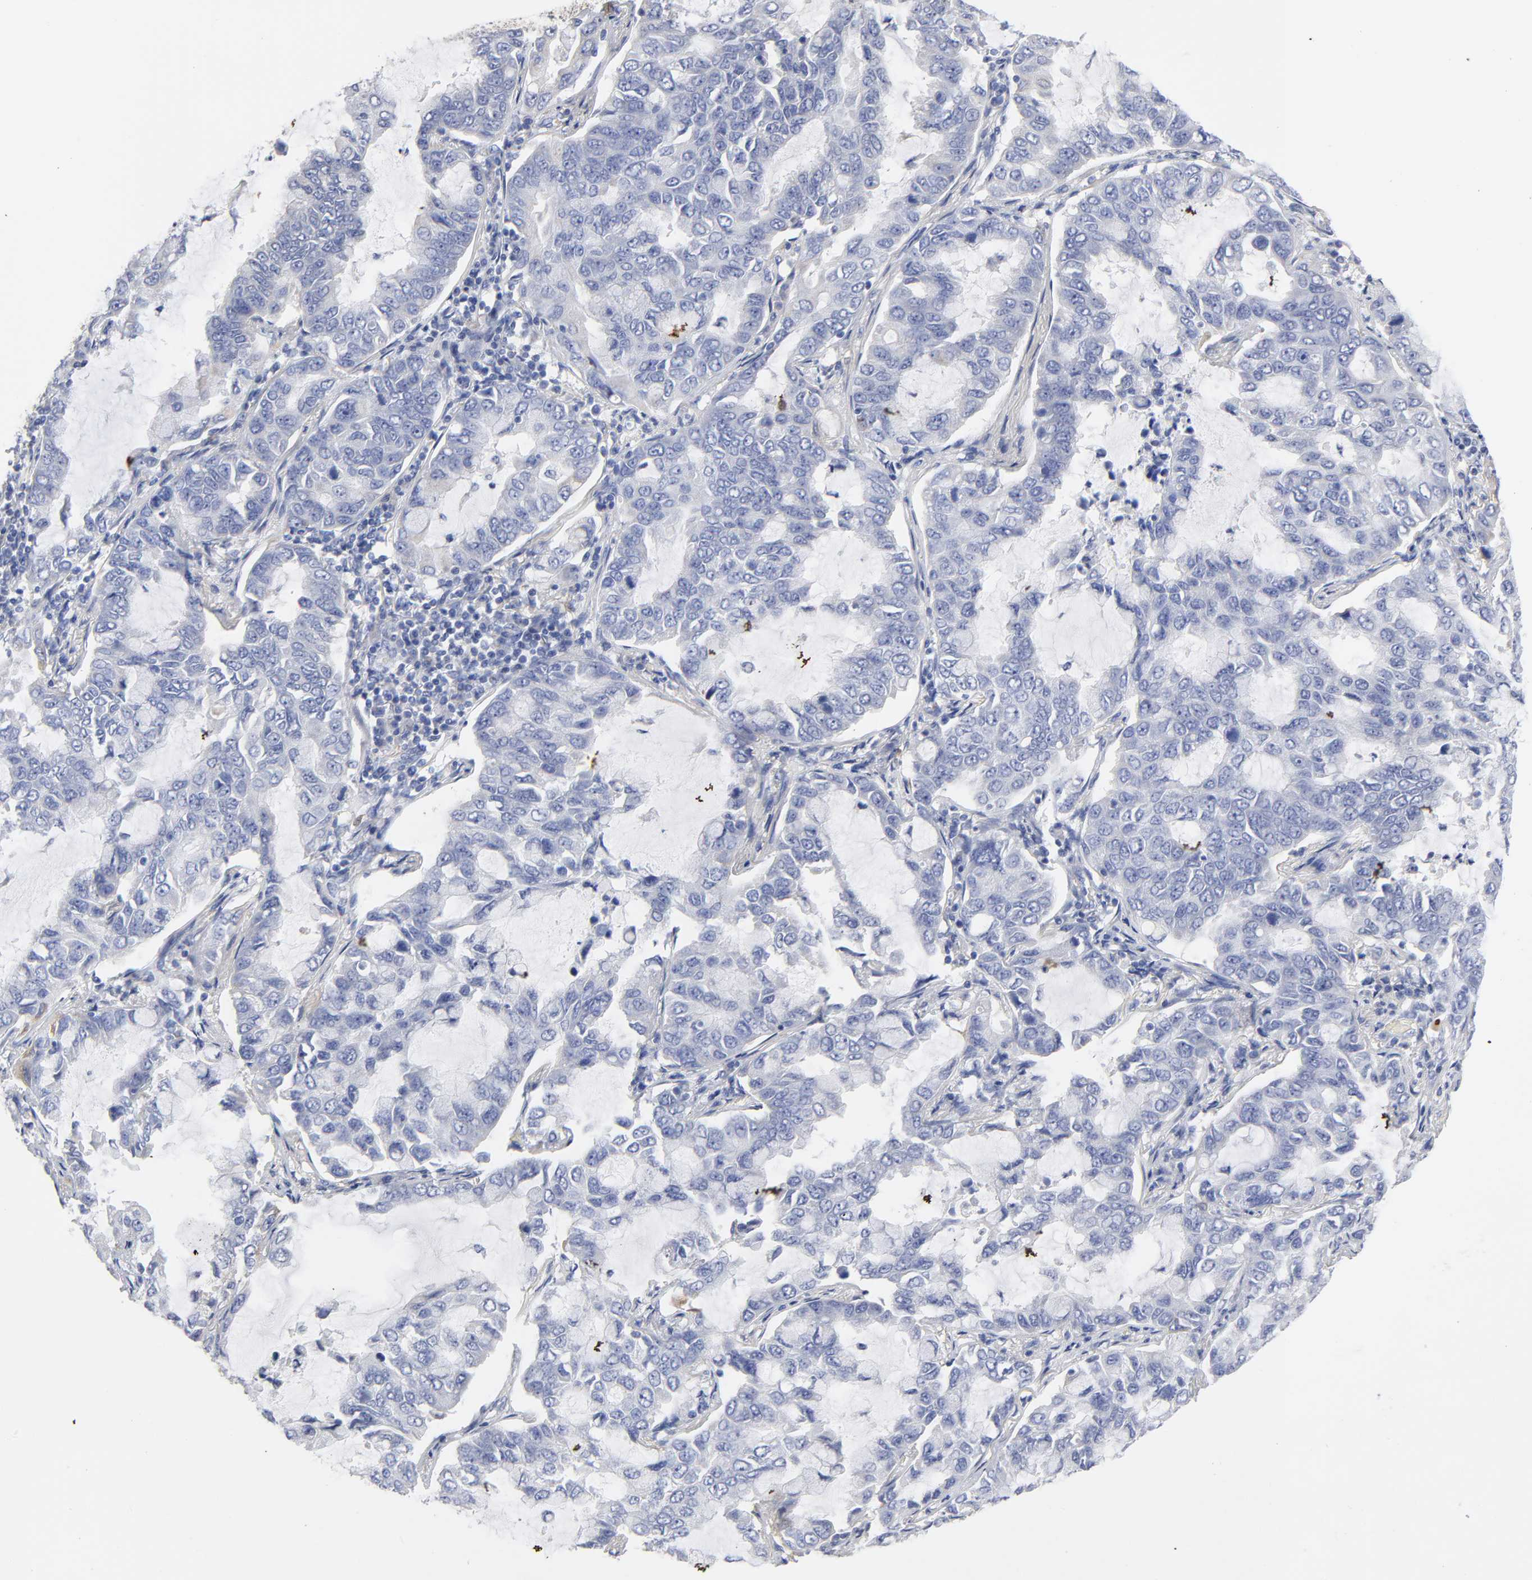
{"staining": {"intensity": "negative", "quantity": "none", "location": "none"}, "tissue": "lung cancer", "cell_type": "Tumor cells", "image_type": "cancer", "snomed": [{"axis": "morphology", "description": "Adenocarcinoma, NOS"}, {"axis": "topography", "description": "Lung"}], "caption": "High power microscopy histopathology image of an IHC micrograph of lung adenocarcinoma, revealing no significant positivity in tumor cells.", "gene": "PTP4A1", "patient": {"sex": "male", "age": 64}}